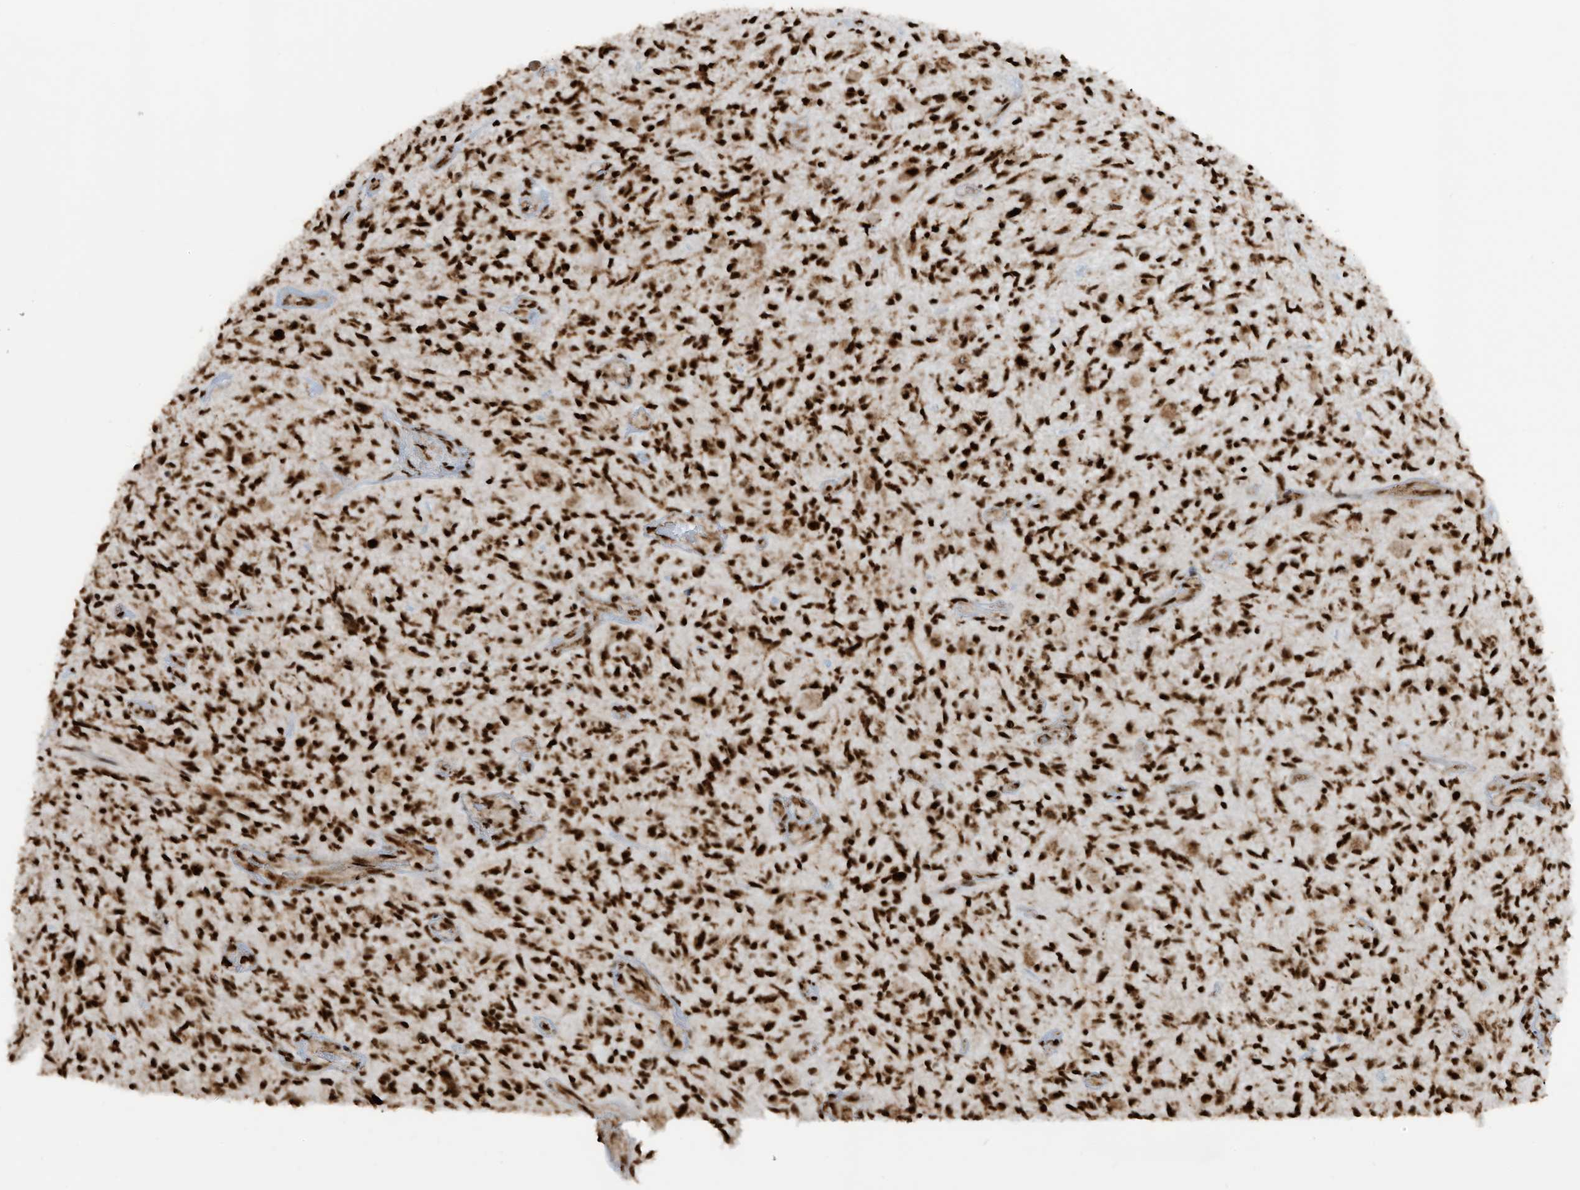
{"staining": {"intensity": "strong", "quantity": ">75%", "location": "nuclear"}, "tissue": "glioma", "cell_type": "Tumor cells", "image_type": "cancer", "snomed": [{"axis": "morphology", "description": "Glioma, malignant, High grade"}, {"axis": "topography", "description": "Brain"}], "caption": "Immunohistochemistry of glioma displays high levels of strong nuclear staining in approximately >75% of tumor cells.", "gene": "LBH", "patient": {"sex": "male", "age": 47}}